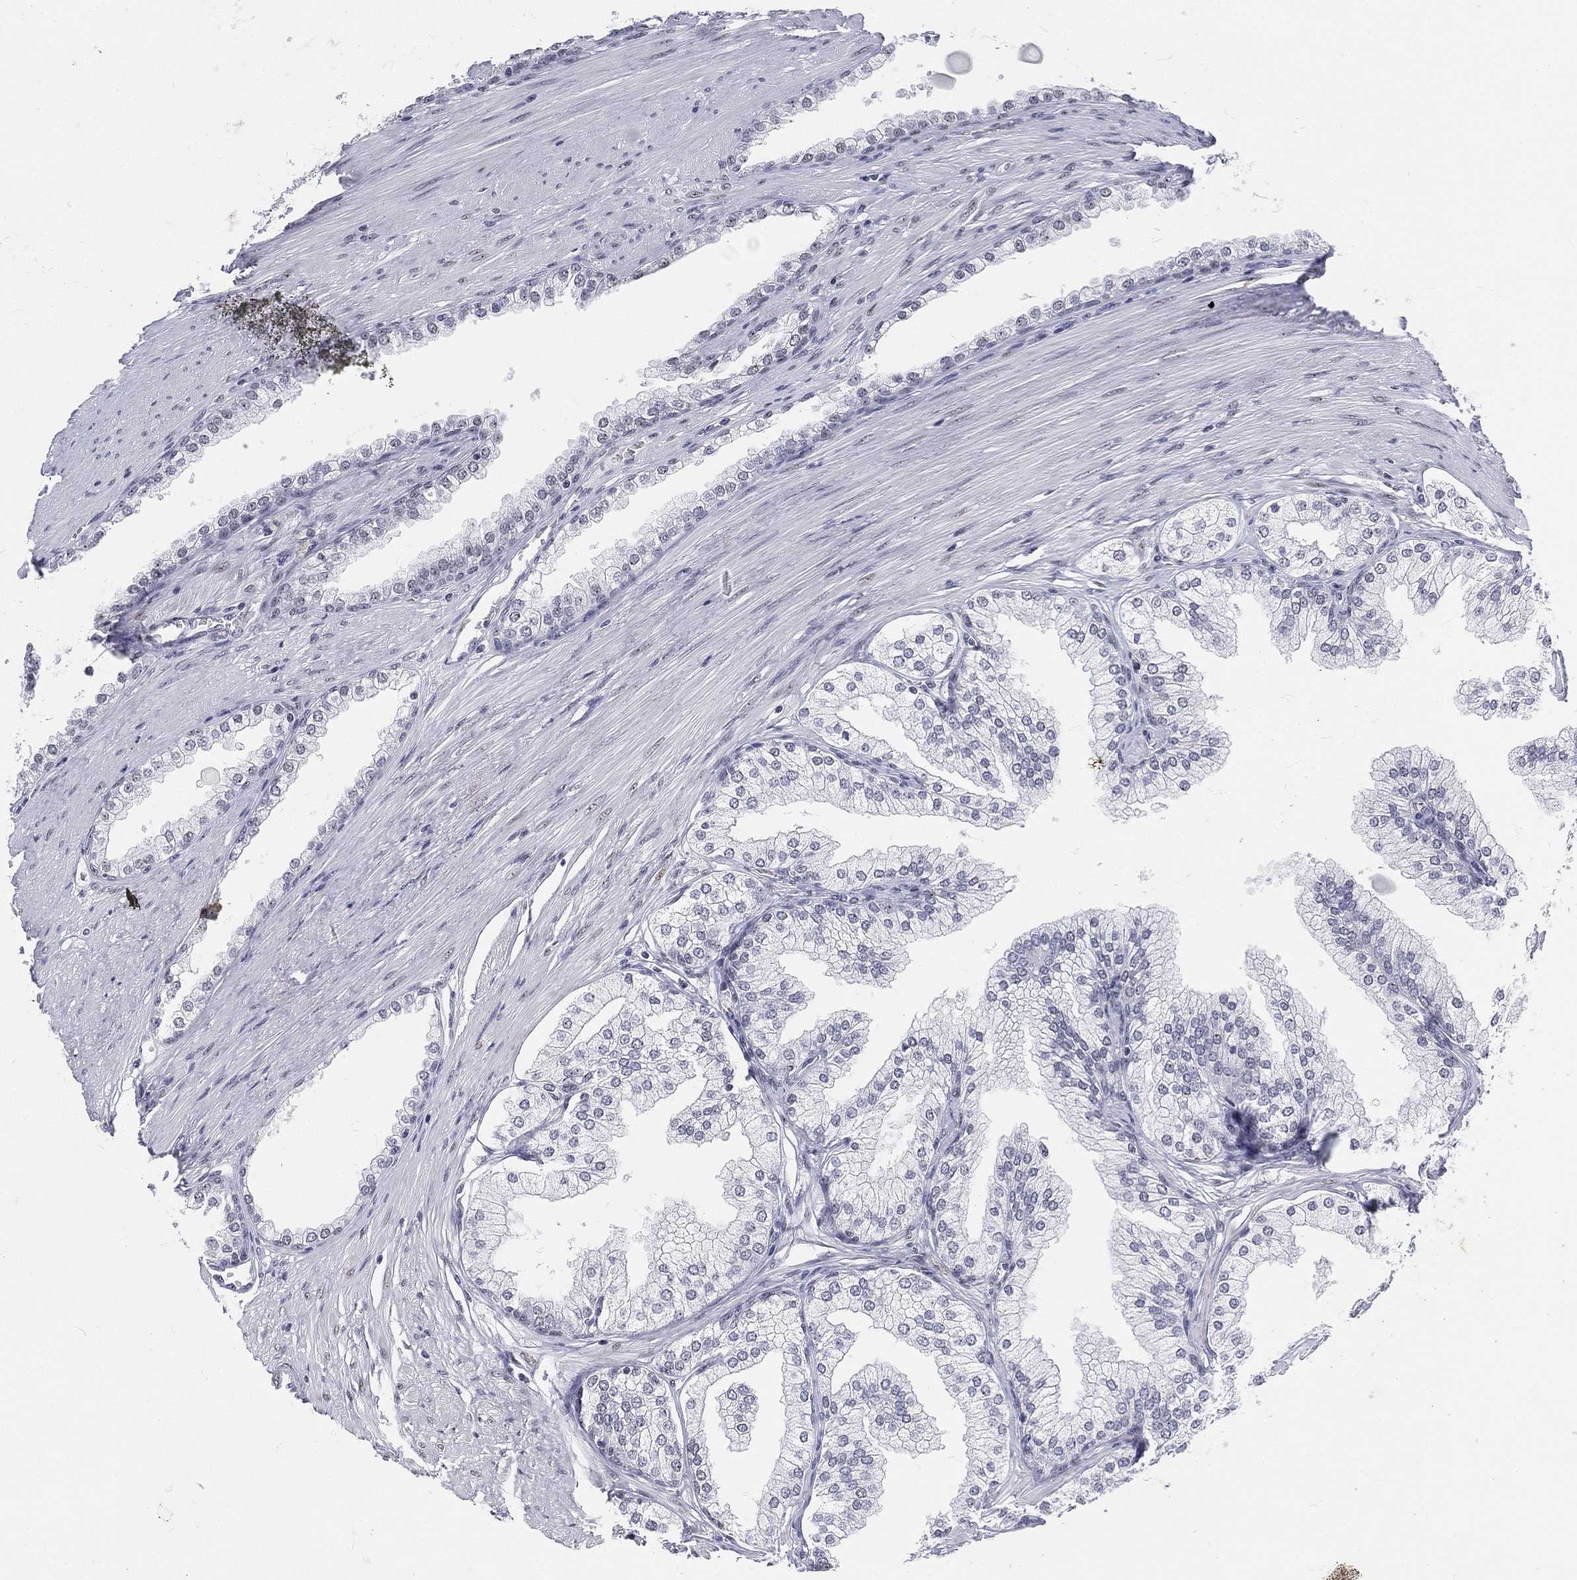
{"staining": {"intensity": "negative", "quantity": "none", "location": "none"}, "tissue": "prostate cancer", "cell_type": "Tumor cells", "image_type": "cancer", "snomed": [{"axis": "morphology", "description": "Adenocarcinoma, NOS"}, {"axis": "topography", "description": "Prostate"}], "caption": "The image exhibits no significant expression in tumor cells of prostate adenocarcinoma.", "gene": "MAPK8IP1", "patient": {"sex": "male", "age": 67}}